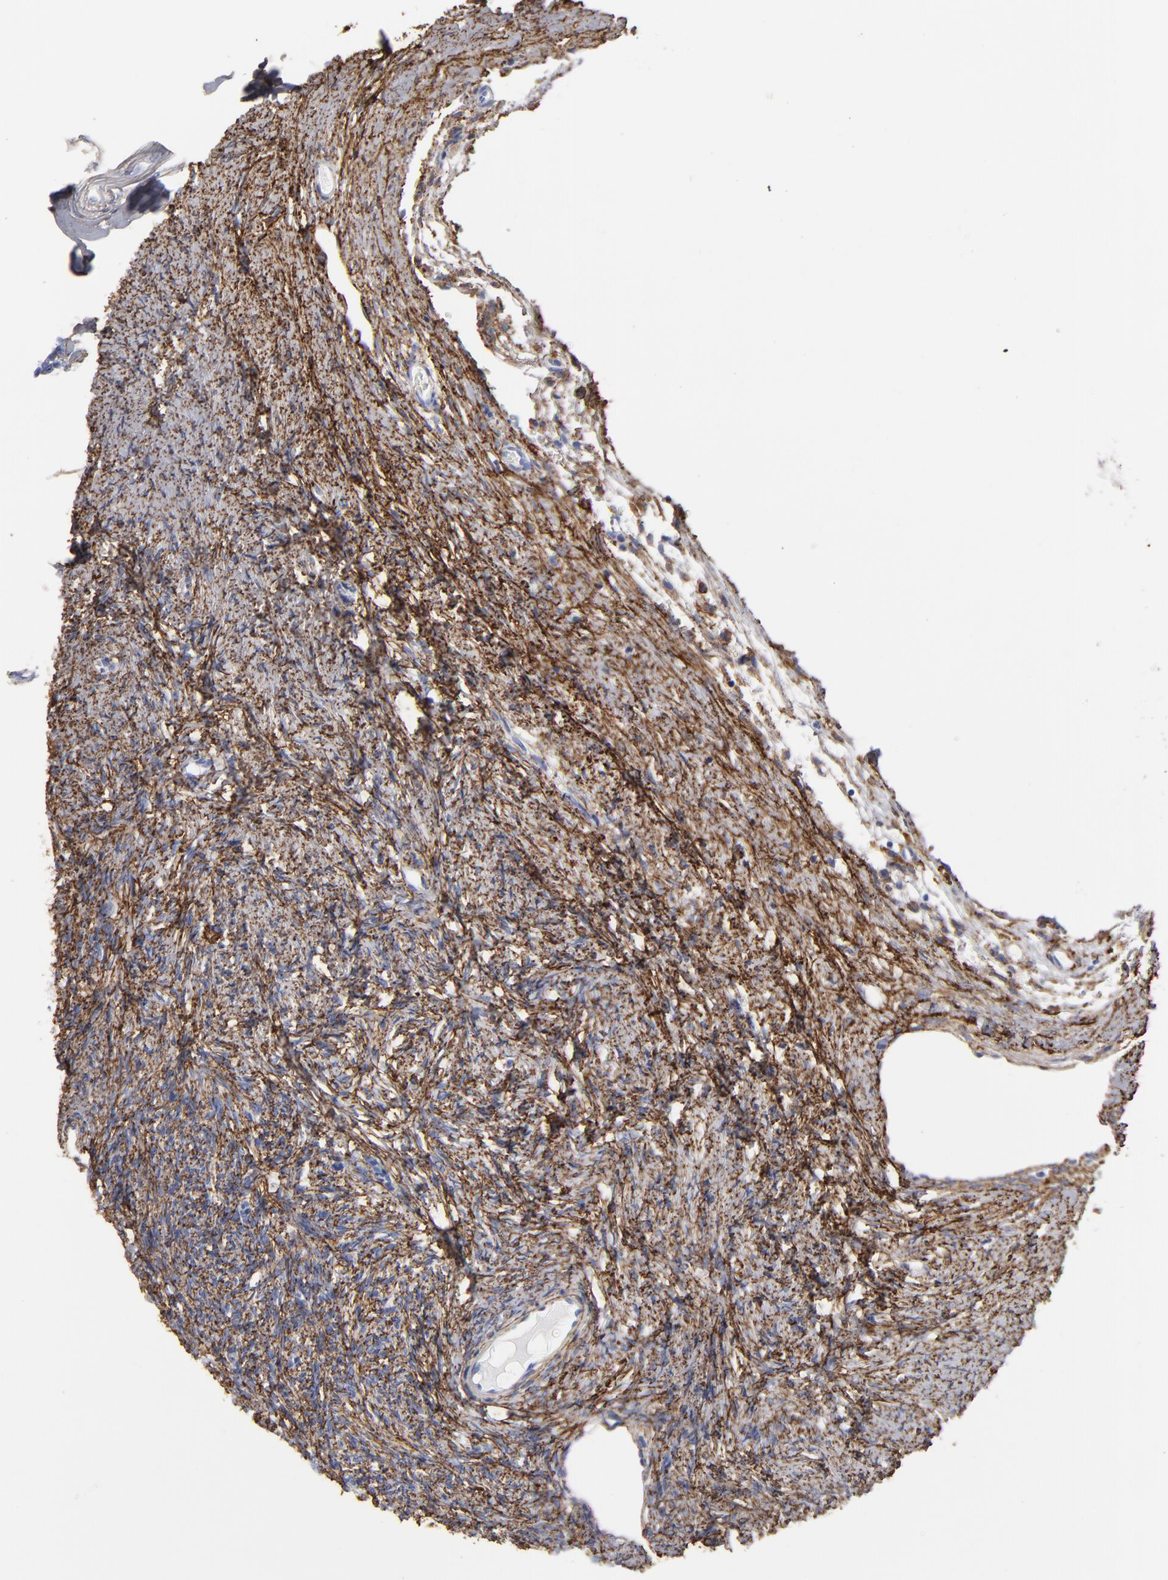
{"staining": {"intensity": "negative", "quantity": "none", "location": "none"}, "tissue": "ovary", "cell_type": "Follicle cells", "image_type": "normal", "snomed": [{"axis": "morphology", "description": "Normal tissue, NOS"}, {"axis": "topography", "description": "Ovary"}], "caption": "IHC micrograph of normal human ovary stained for a protein (brown), which shows no expression in follicle cells. (Immunohistochemistry (ihc), brightfield microscopy, high magnification).", "gene": "EMILIN1", "patient": {"sex": "female", "age": 32}}